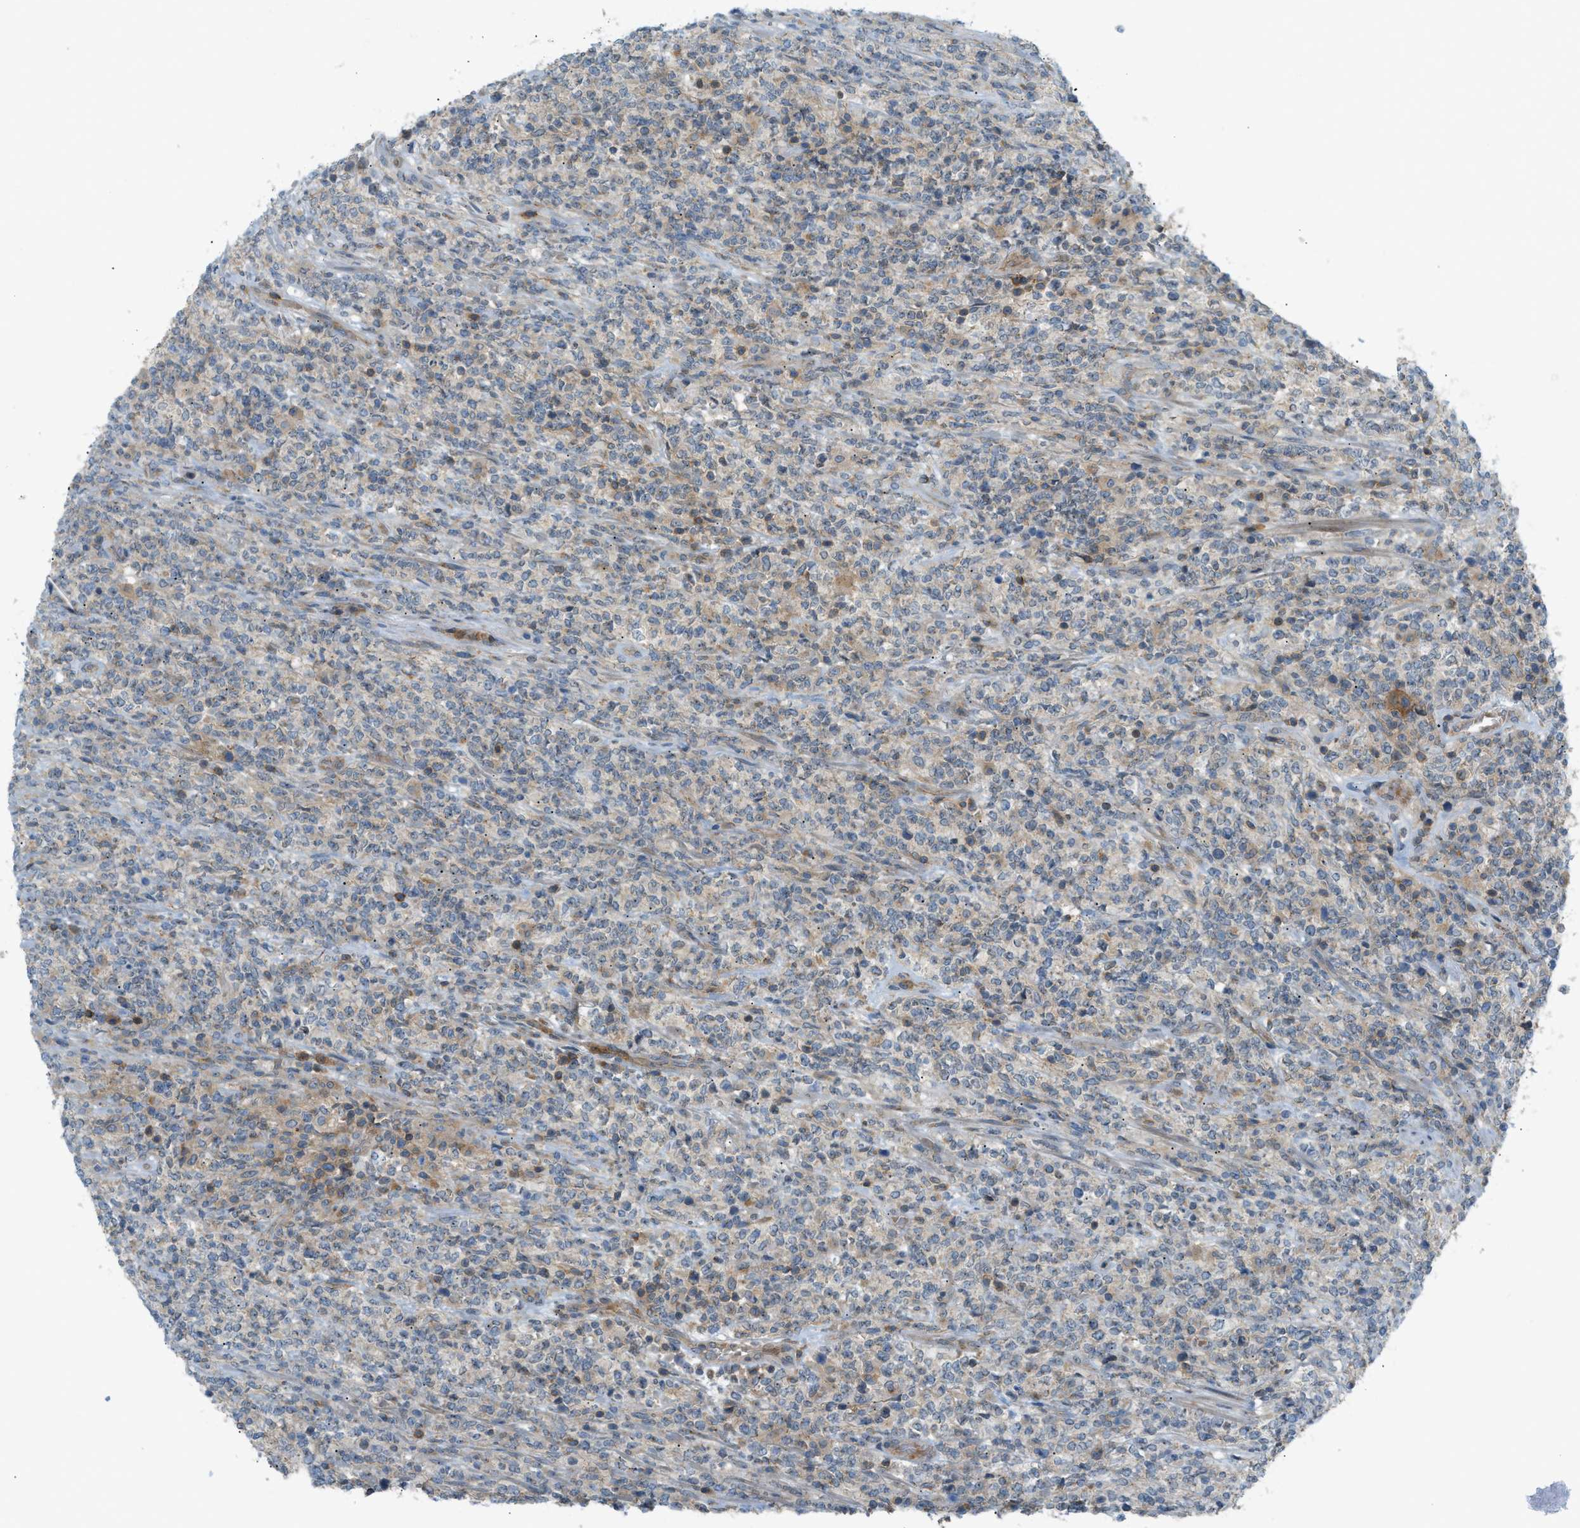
{"staining": {"intensity": "weak", "quantity": ">75%", "location": "cytoplasmic/membranous"}, "tissue": "lymphoma", "cell_type": "Tumor cells", "image_type": "cancer", "snomed": [{"axis": "morphology", "description": "Malignant lymphoma, non-Hodgkin's type, High grade"}, {"axis": "topography", "description": "Soft tissue"}], "caption": "Immunohistochemical staining of human high-grade malignant lymphoma, non-Hodgkin's type displays weak cytoplasmic/membranous protein expression in approximately >75% of tumor cells.", "gene": "GRK6", "patient": {"sex": "male", "age": 18}}